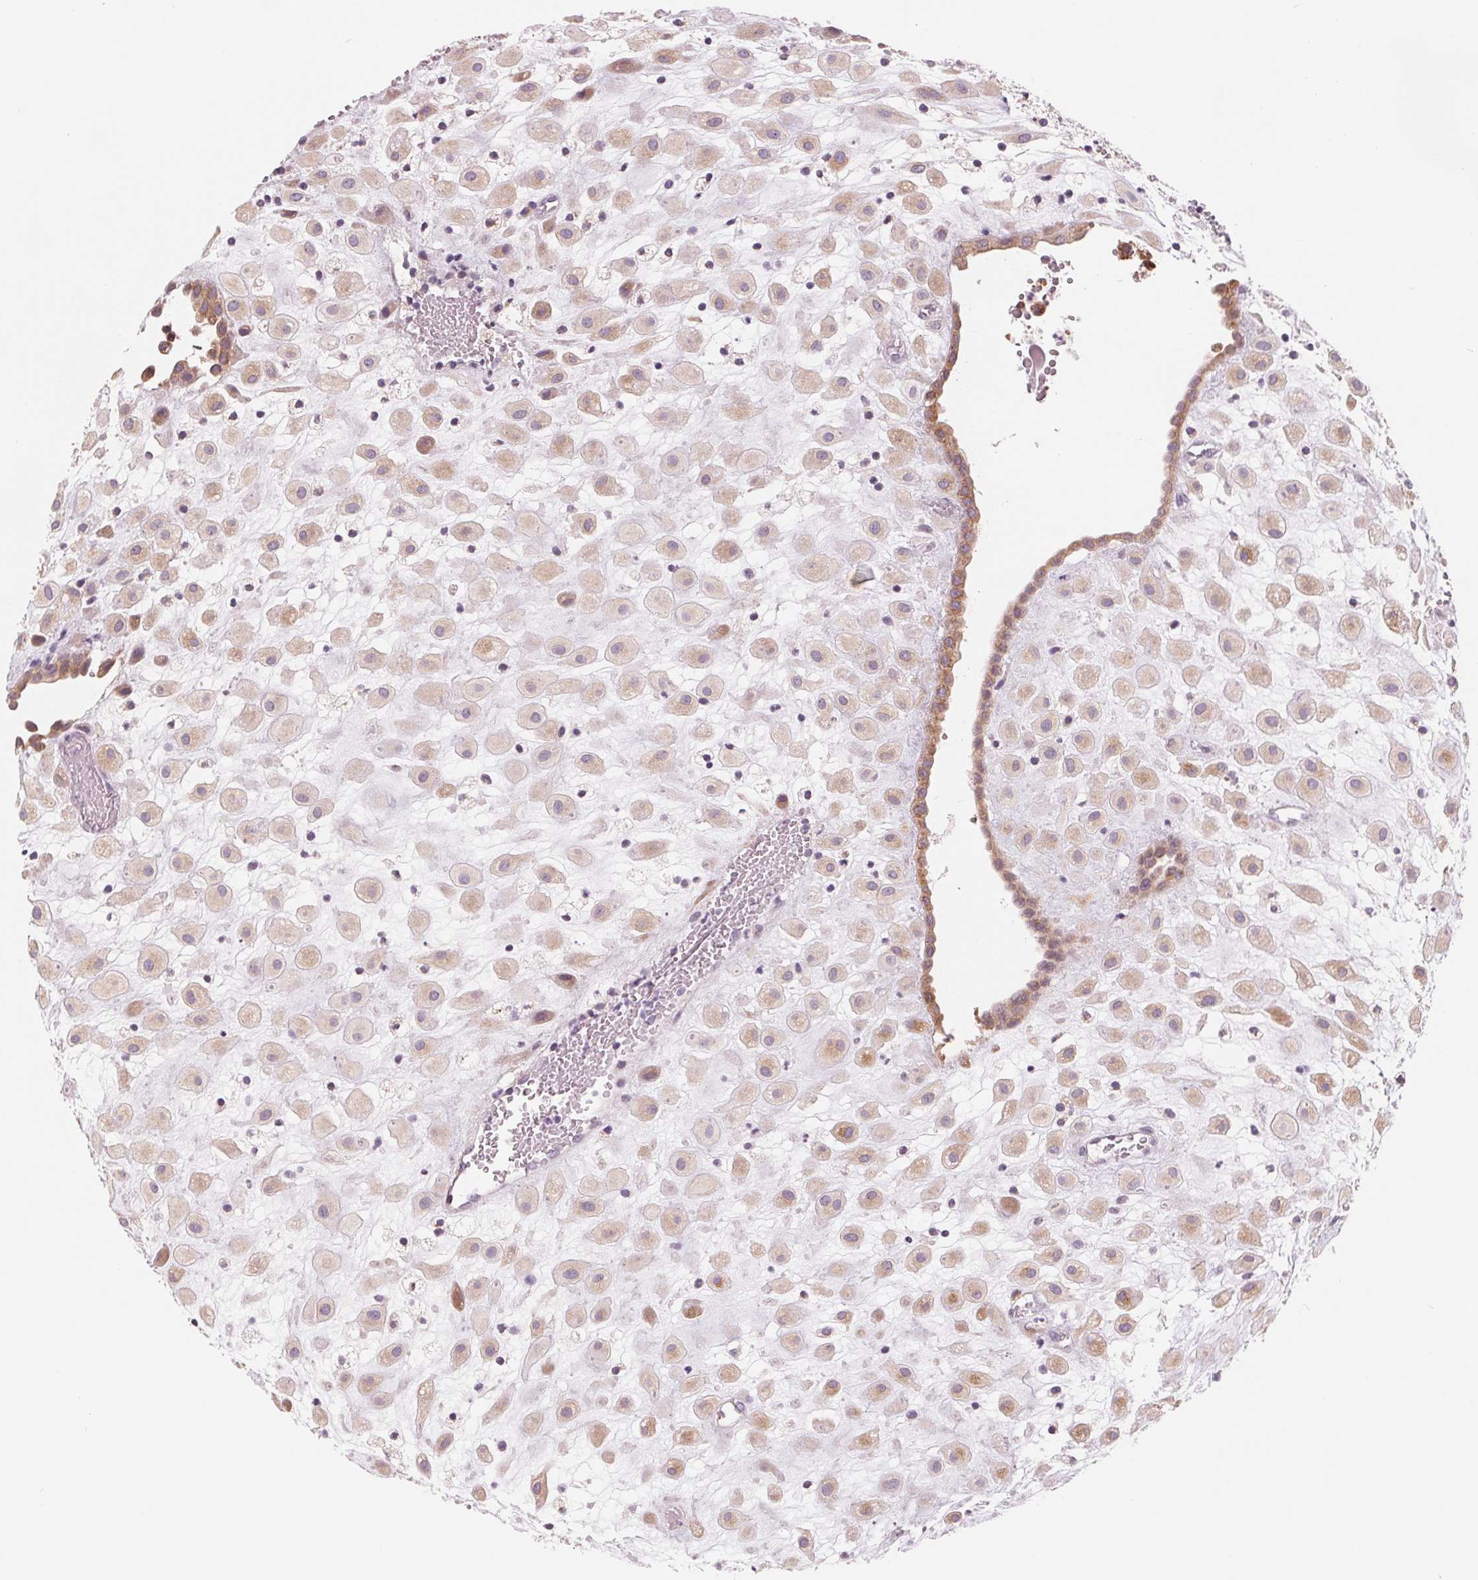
{"staining": {"intensity": "weak", "quantity": "25%-75%", "location": "cytoplasmic/membranous"}, "tissue": "placenta", "cell_type": "Decidual cells", "image_type": "normal", "snomed": [{"axis": "morphology", "description": "Normal tissue, NOS"}, {"axis": "topography", "description": "Placenta"}], "caption": "This is a histology image of immunohistochemistry (IHC) staining of benign placenta, which shows weak staining in the cytoplasmic/membranous of decidual cells.", "gene": "IL9R", "patient": {"sex": "female", "age": 24}}